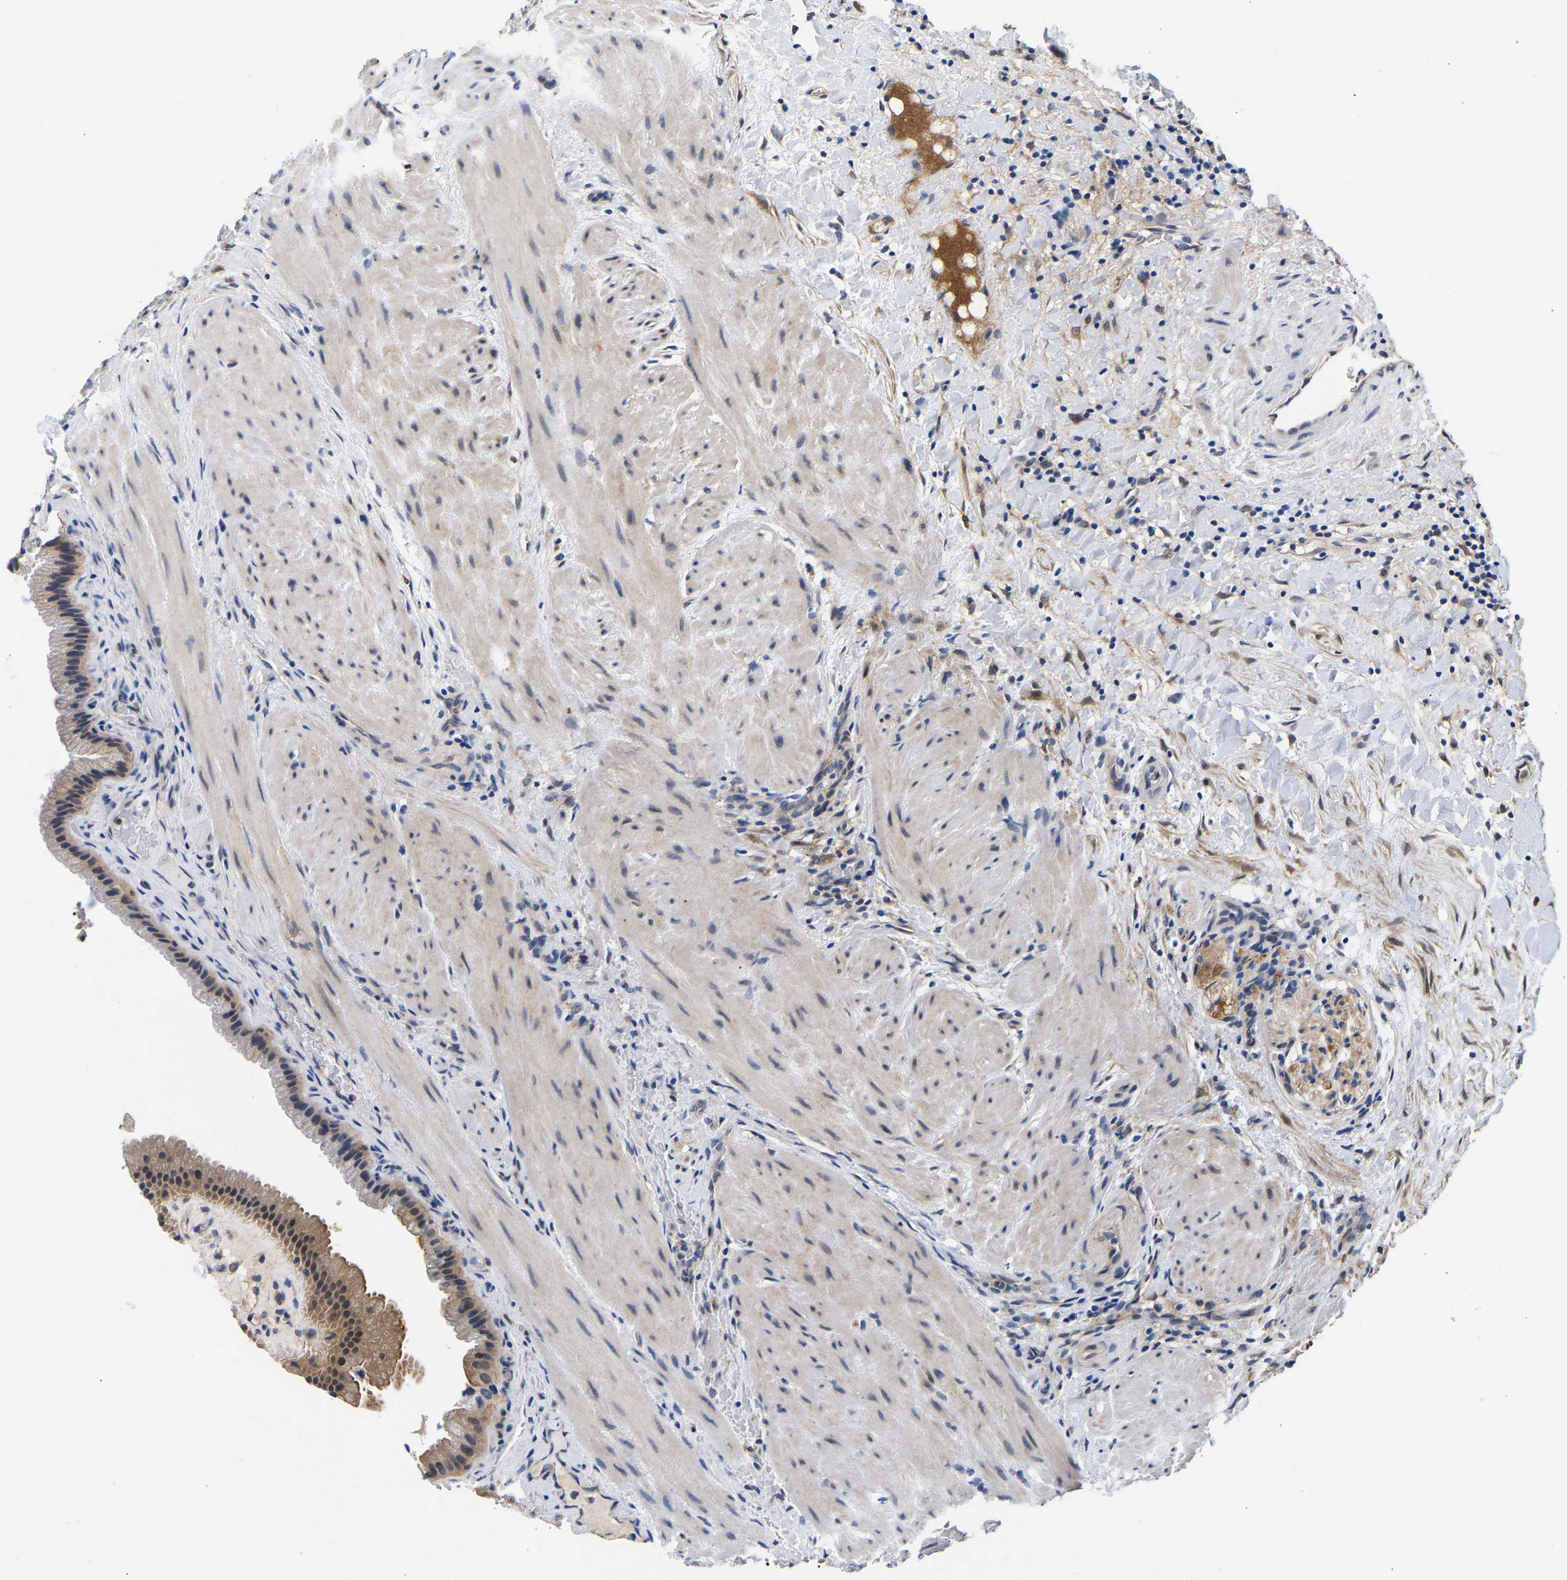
{"staining": {"intensity": "moderate", "quantity": "25%-75%", "location": "cytoplasmic/membranous"}, "tissue": "gallbladder", "cell_type": "Glandular cells", "image_type": "normal", "snomed": [{"axis": "morphology", "description": "Normal tissue, NOS"}, {"axis": "topography", "description": "Gallbladder"}], "caption": "DAB (3,3'-diaminobenzidine) immunohistochemical staining of unremarkable gallbladder shows moderate cytoplasmic/membranous protein expression in approximately 25%-75% of glandular cells.", "gene": "CCDC6", "patient": {"sex": "male", "age": 49}}